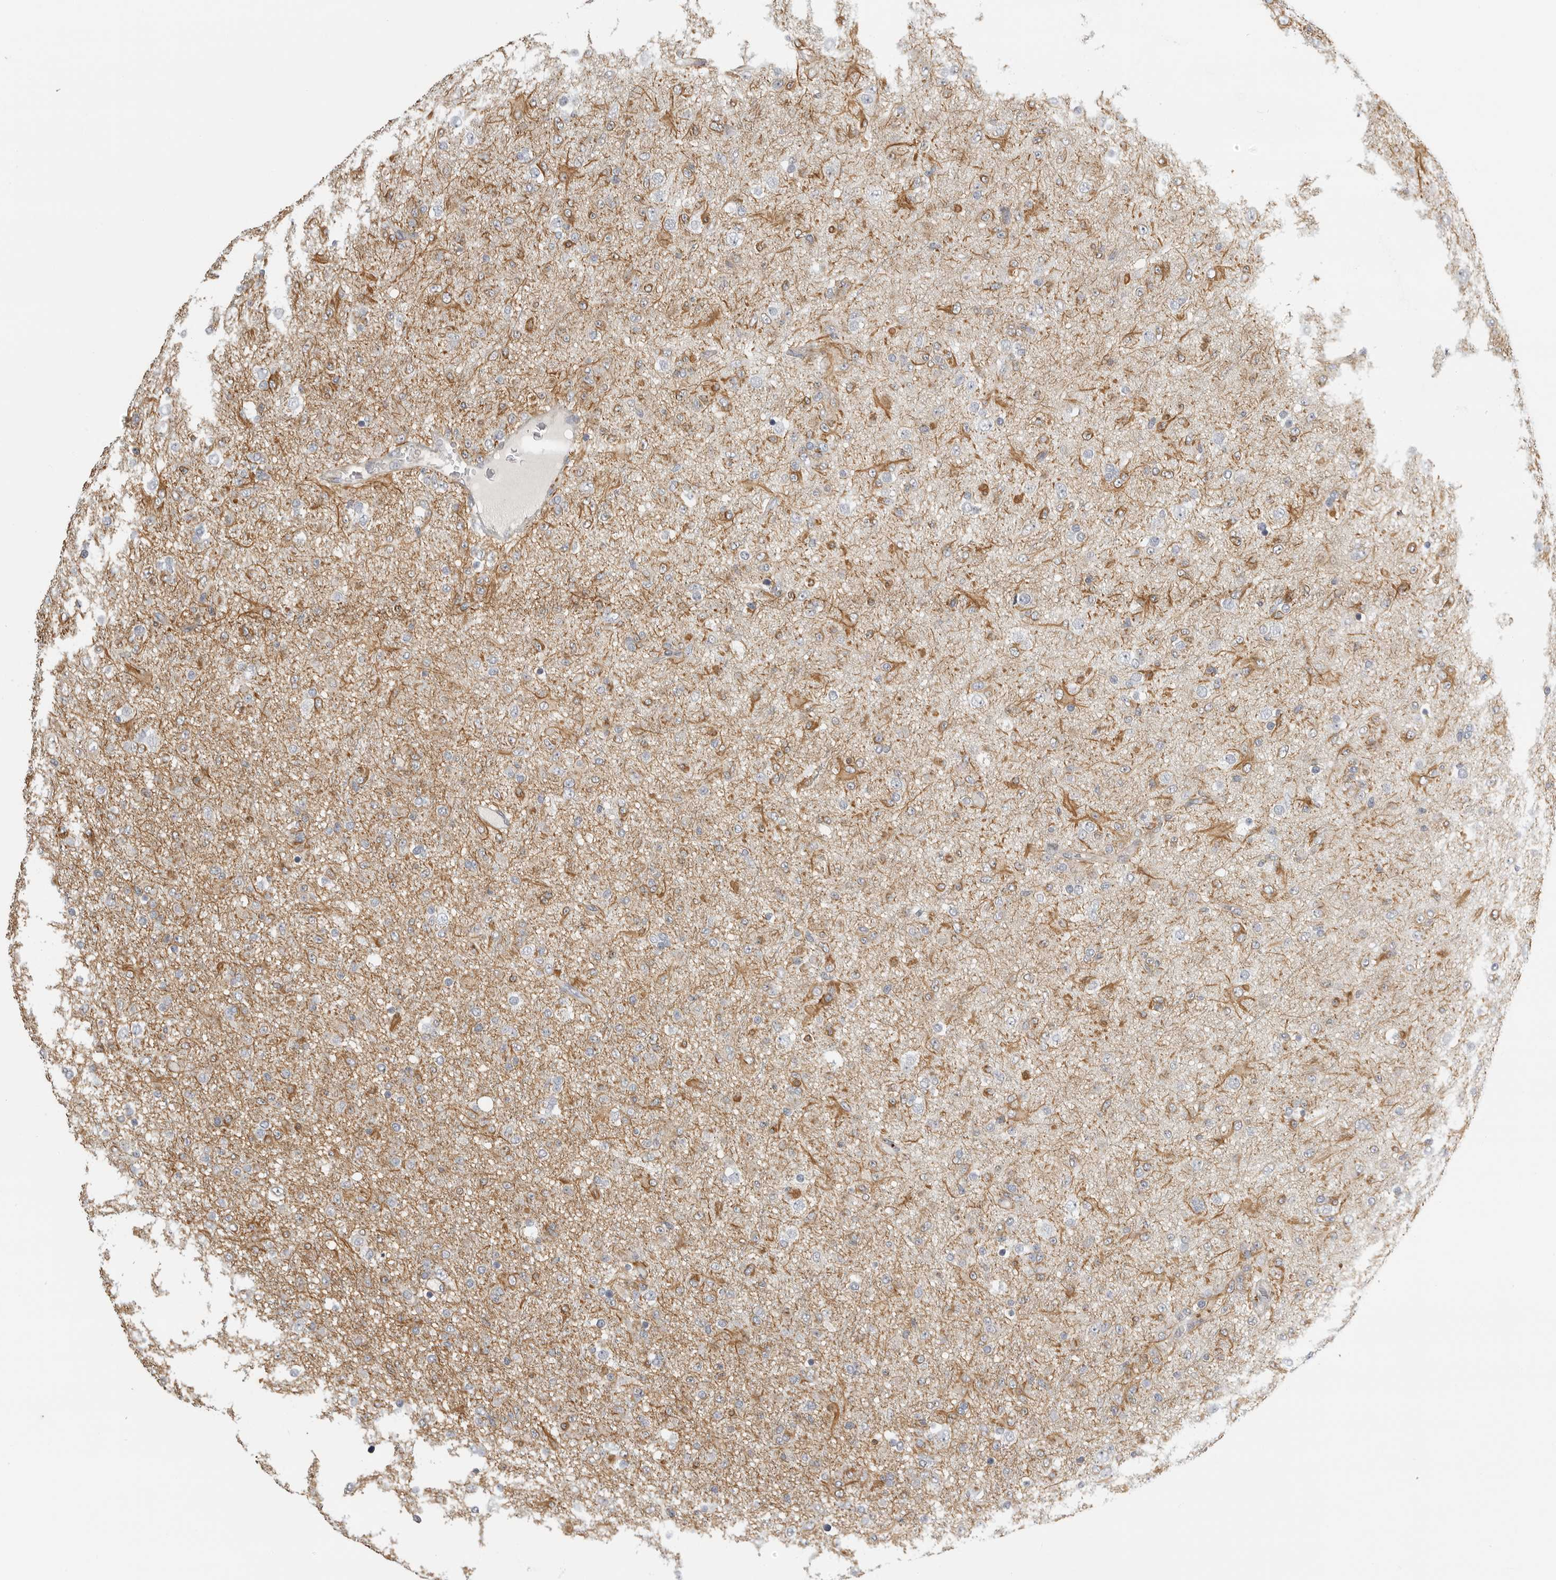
{"staining": {"intensity": "weak", "quantity": "<25%", "location": "cytoplasmic/membranous"}, "tissue": "glioma", "cell_type": "Tumor cells", "image_type": "cancer", "snomed": [{"axis": "morphology", "description": "Glioma, malignant, Low grade"}, {"axis": "topography", "description": "Brain"}], "caption": "High power microscopy histopathology image of an IHC image of glioma, revealing no significant positivity in tumor cells.", "gene": "RXFP3", "patient": {"sex": "male", "age": 65}}